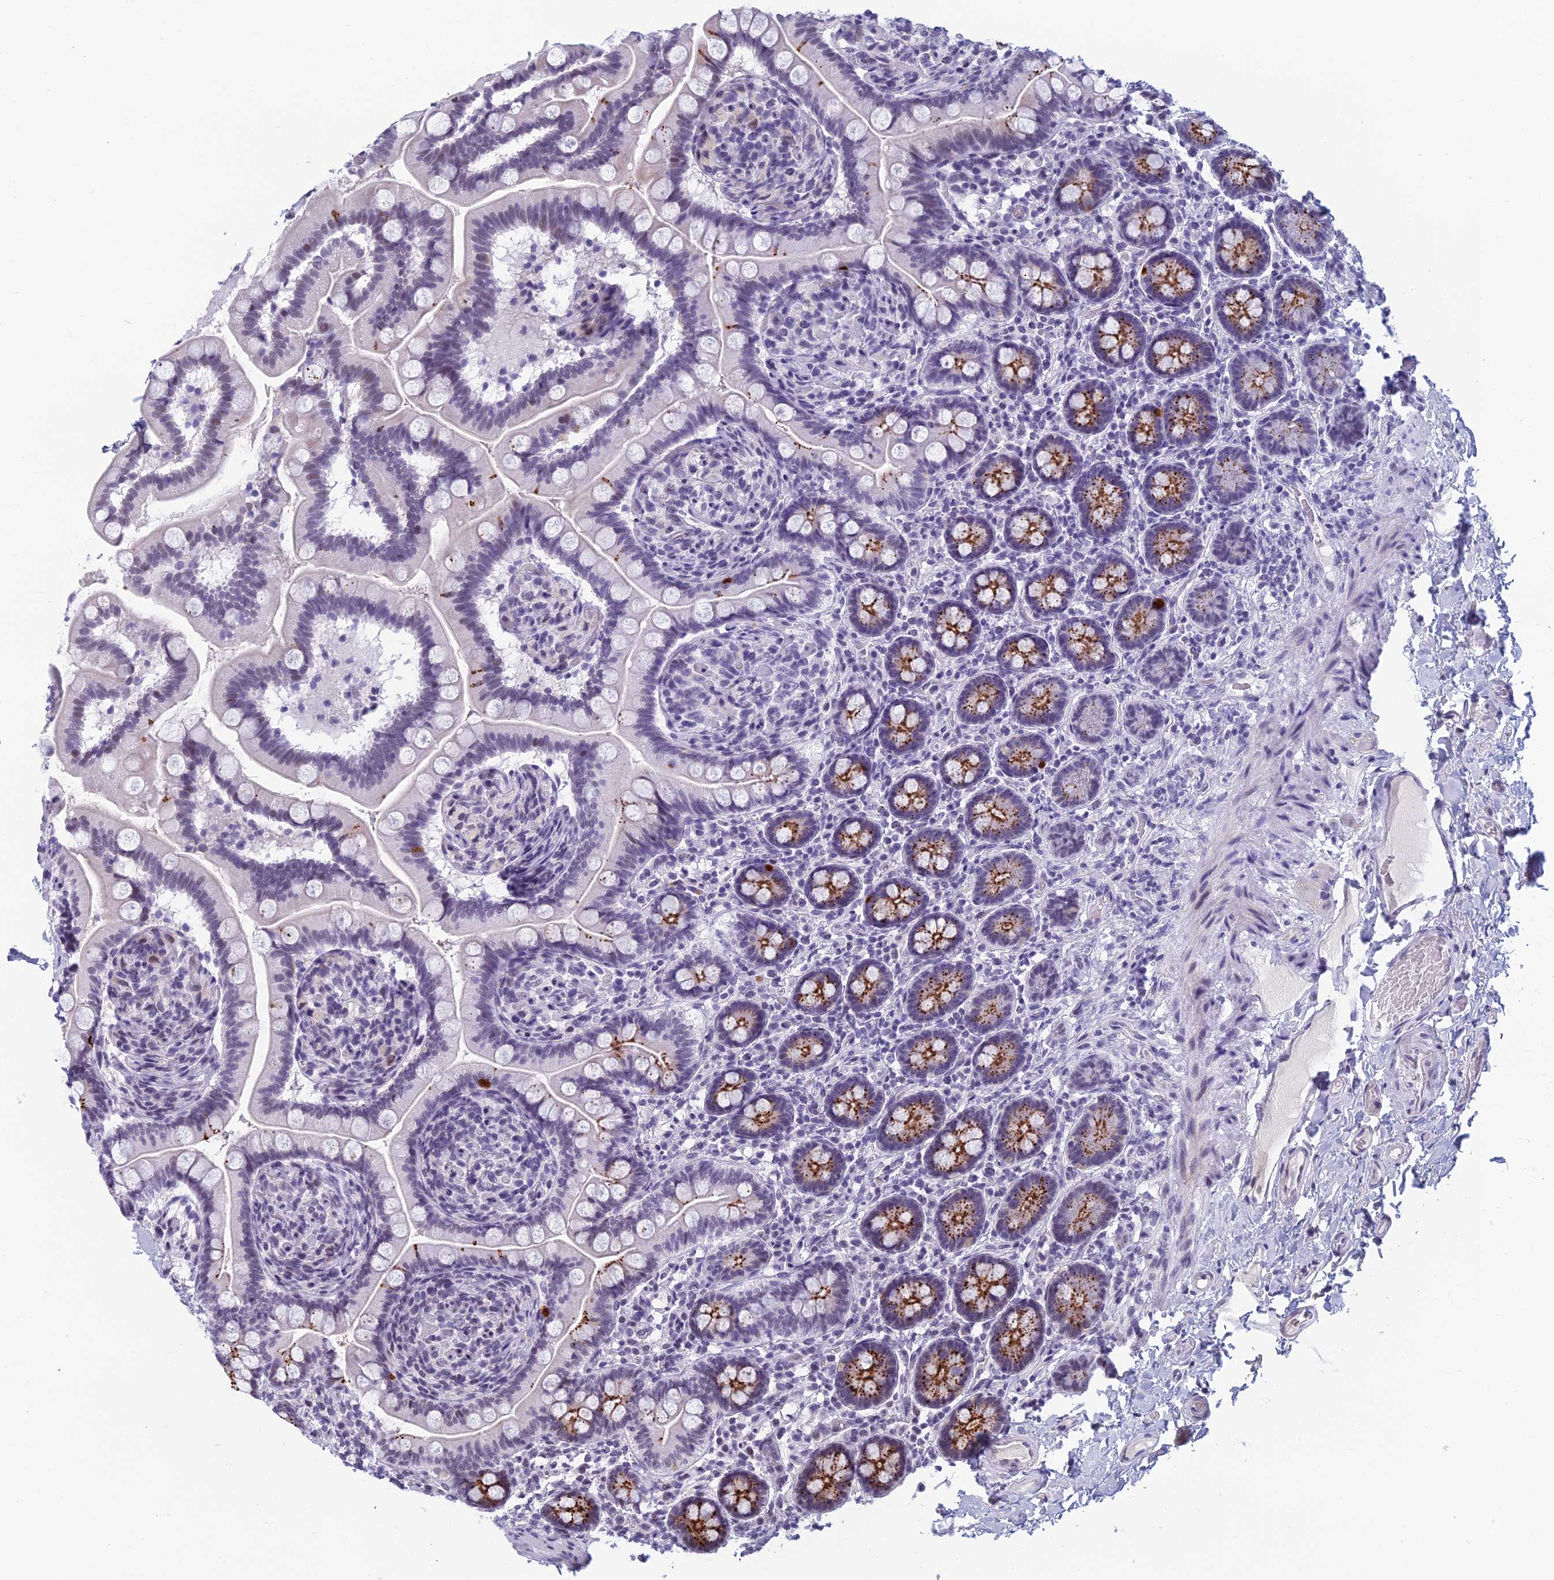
{"staining": {"intensity": "strong", "quantity": "<25%", "location": "cytoplasmic/membranous"}, "tissue": "small intestine", "cell_type": "Glandular cells", "image_type": "normal", "snomed": [{"axis": "morphology", "description": "Normal tissue, NOS"}, {"axis": "topography", "description": "Small intestine"}], "caption": "About <25% of glandular cells in normal small intestine show strong cytoplasmic/membranous protein expression as visualized by brown immunohistochemical staining.", "gene": "RGS17", "patient": {"sex": "female", "age": 64}}